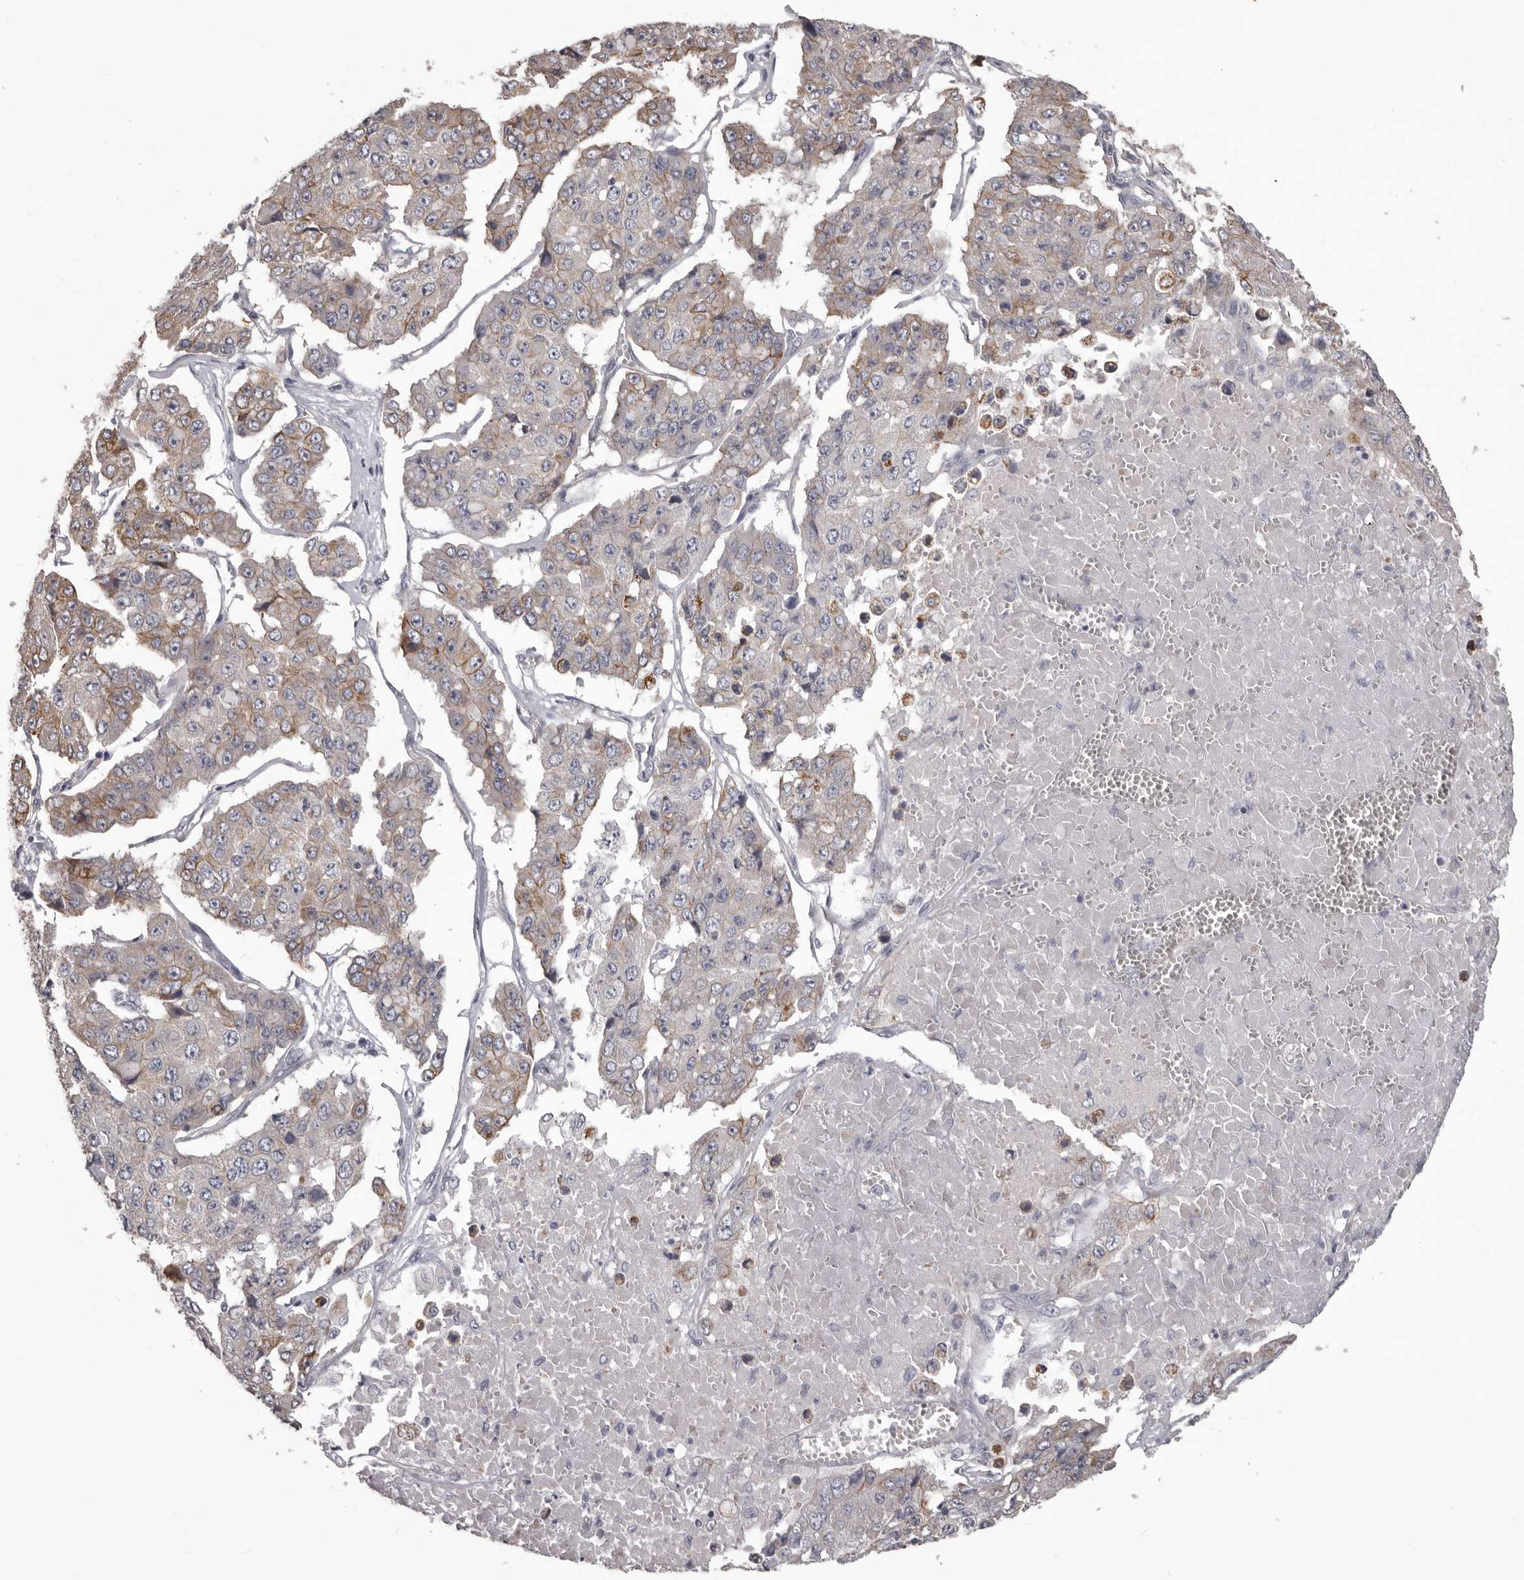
{"staining": {"intensity": "weak", "quantity": "25%-75%", "location": "cytoplasmic/membranous"}, "tissue": "pancreatic cancer", "cell_type": "Tumor cells", "image_type": "cancer", "snomed": [{"axis": "morphology", "description": "Adenocarcinoma, NOS"}, {"axis": "topography", "description": "Pancreas"}], "caption": "Pancreatic cancer (adenocarcinoma) stained for a protein demonstrates weak cytoplasmic/membranous positivity in tumor cells.", "gene": "LPAR6", "patient": {"sex": "male", "age": 50}}